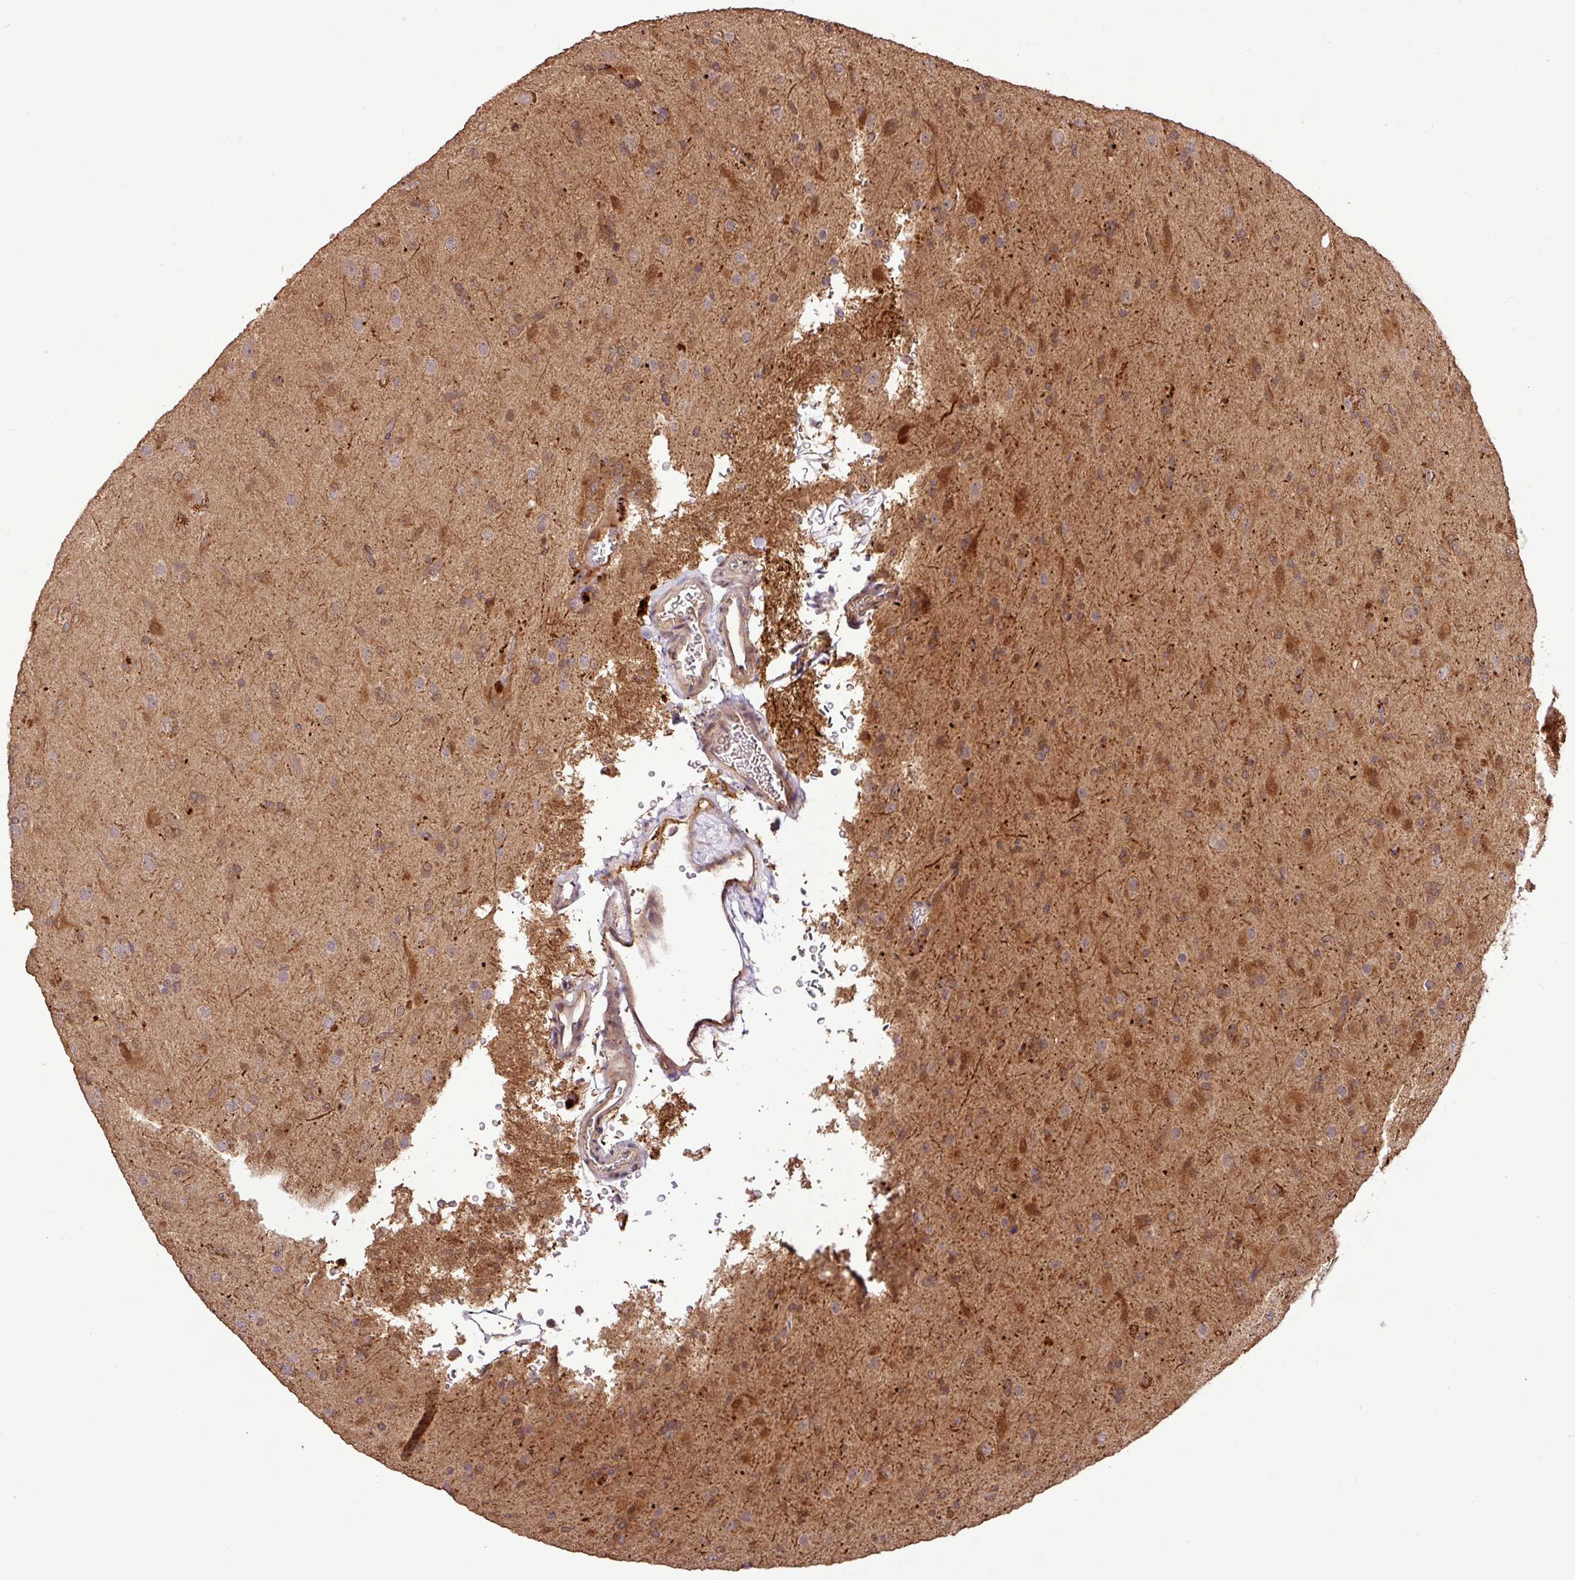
{"staining": {"intensity": "moderate", "quantity": ">75%", "location": "cytoplasmic/membranous"}, "tissue": "glioma", "cell_type": "Tumor cells", "image_type": "cancer", "snomed": [{"axis": "morphology", "description": "Glioma, malignant, Low grade"}, {"axis": "topography", "description": "Brain"}], "caption": "Malignant glioma (low-grade) was stained to show a protein in brown. There is medium levels of moderate cytoplasmic/membranous expression in about >75% of tumor cells.", "gene": "FAIM", "patient": {"sex": "male", "age": 65}}